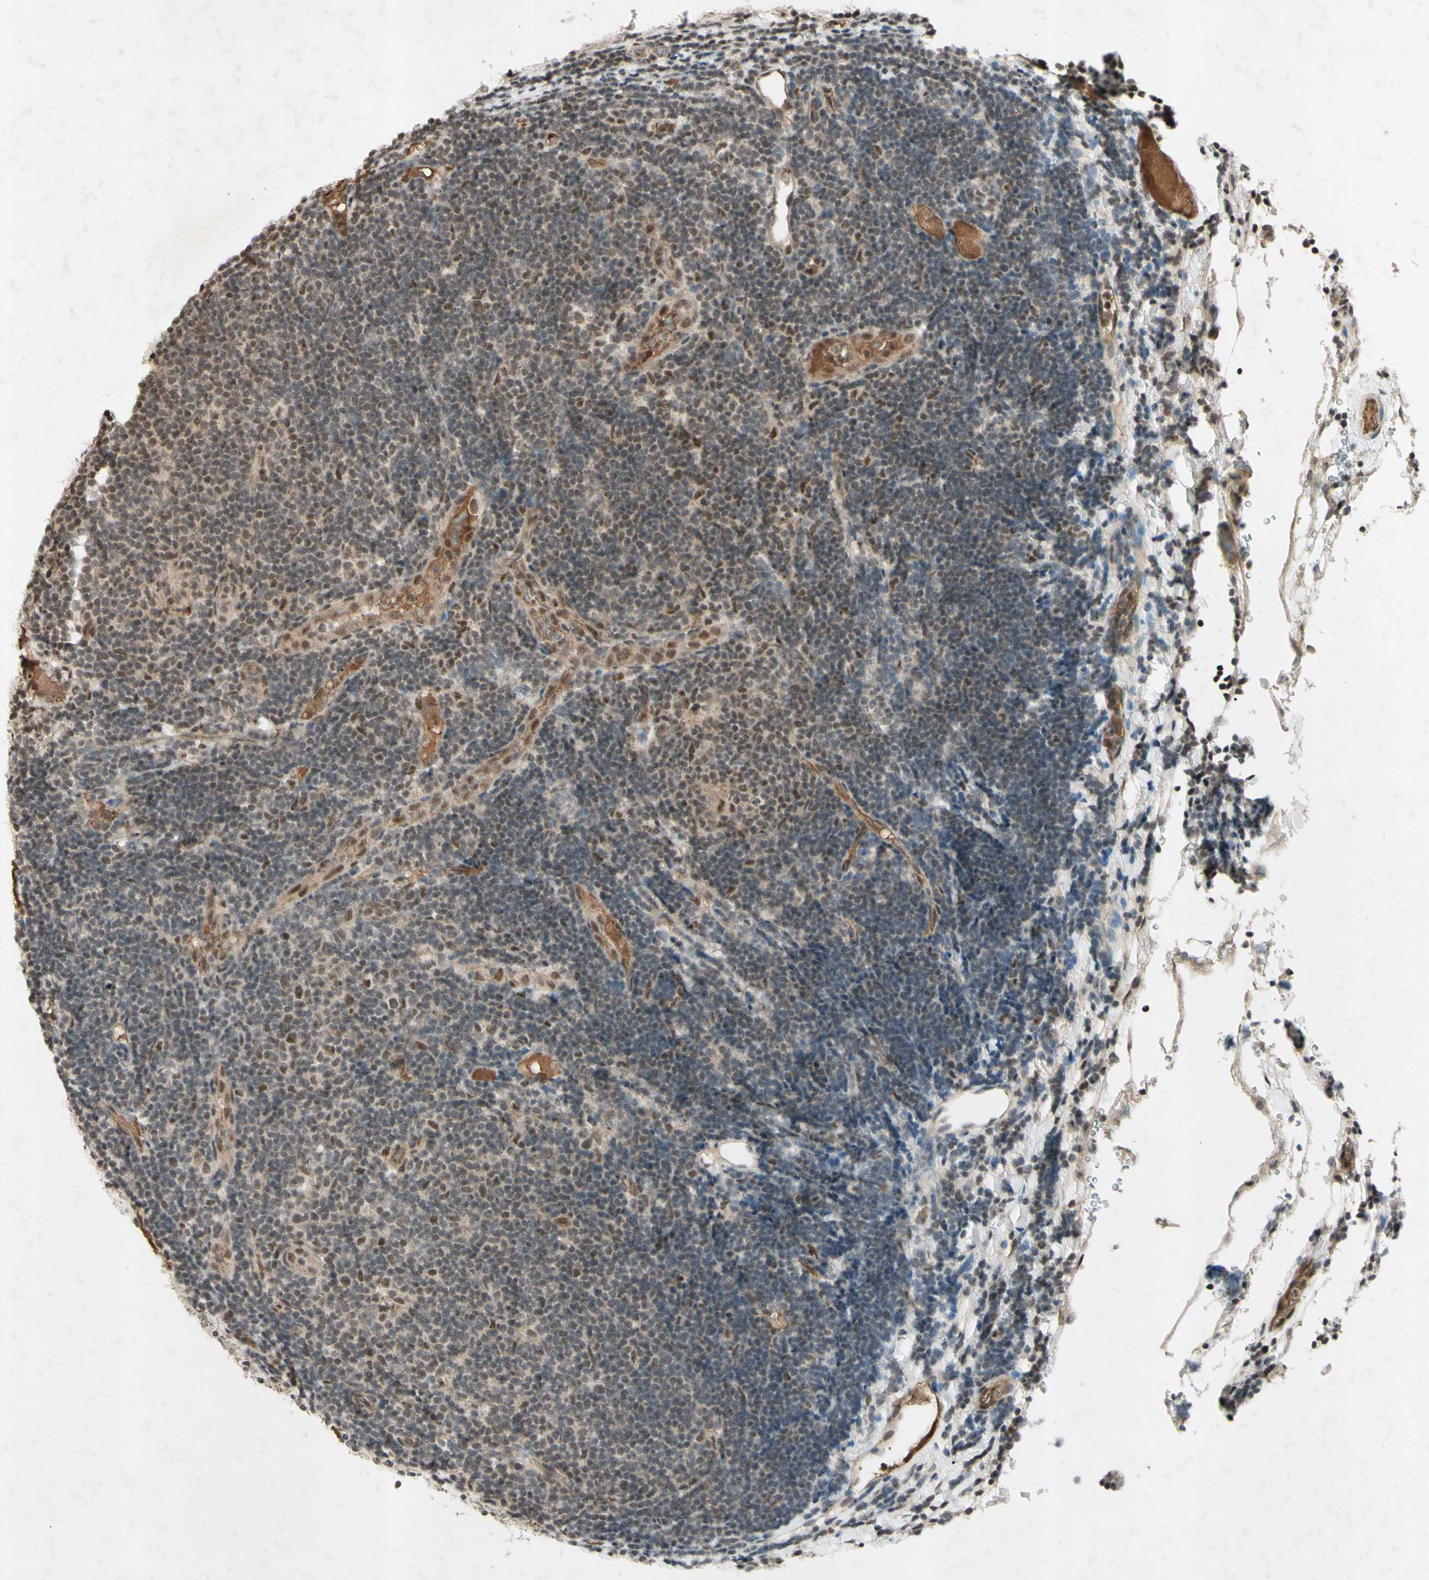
{"staining": {"intensity": "weak", "quantity": ">75%", "location": "nuclear"}, "tissue": "lymphoma", "cell_type": "Tumor cells", "image_type": "cancer", "snomed": [{"axis": "morphology", "description": "Malignant lymphoma, non-Hodgkin's type, Low grade"}, {"axis": "topography", "description": "Lymph node"}], "caption": "High-magnification brightfield microscopy of low-grade malignant lymphoma, non-Hodgkin's type stained with DAB (3,3'-diaminobenzidine) (brown) and counterstained with hematoxylin (blue). tumor cells exhibit weak nuclear positivity is identified in about>75% of cells.", "gene": "SNW1", "patient": {"sex": "male", "age": 83}}